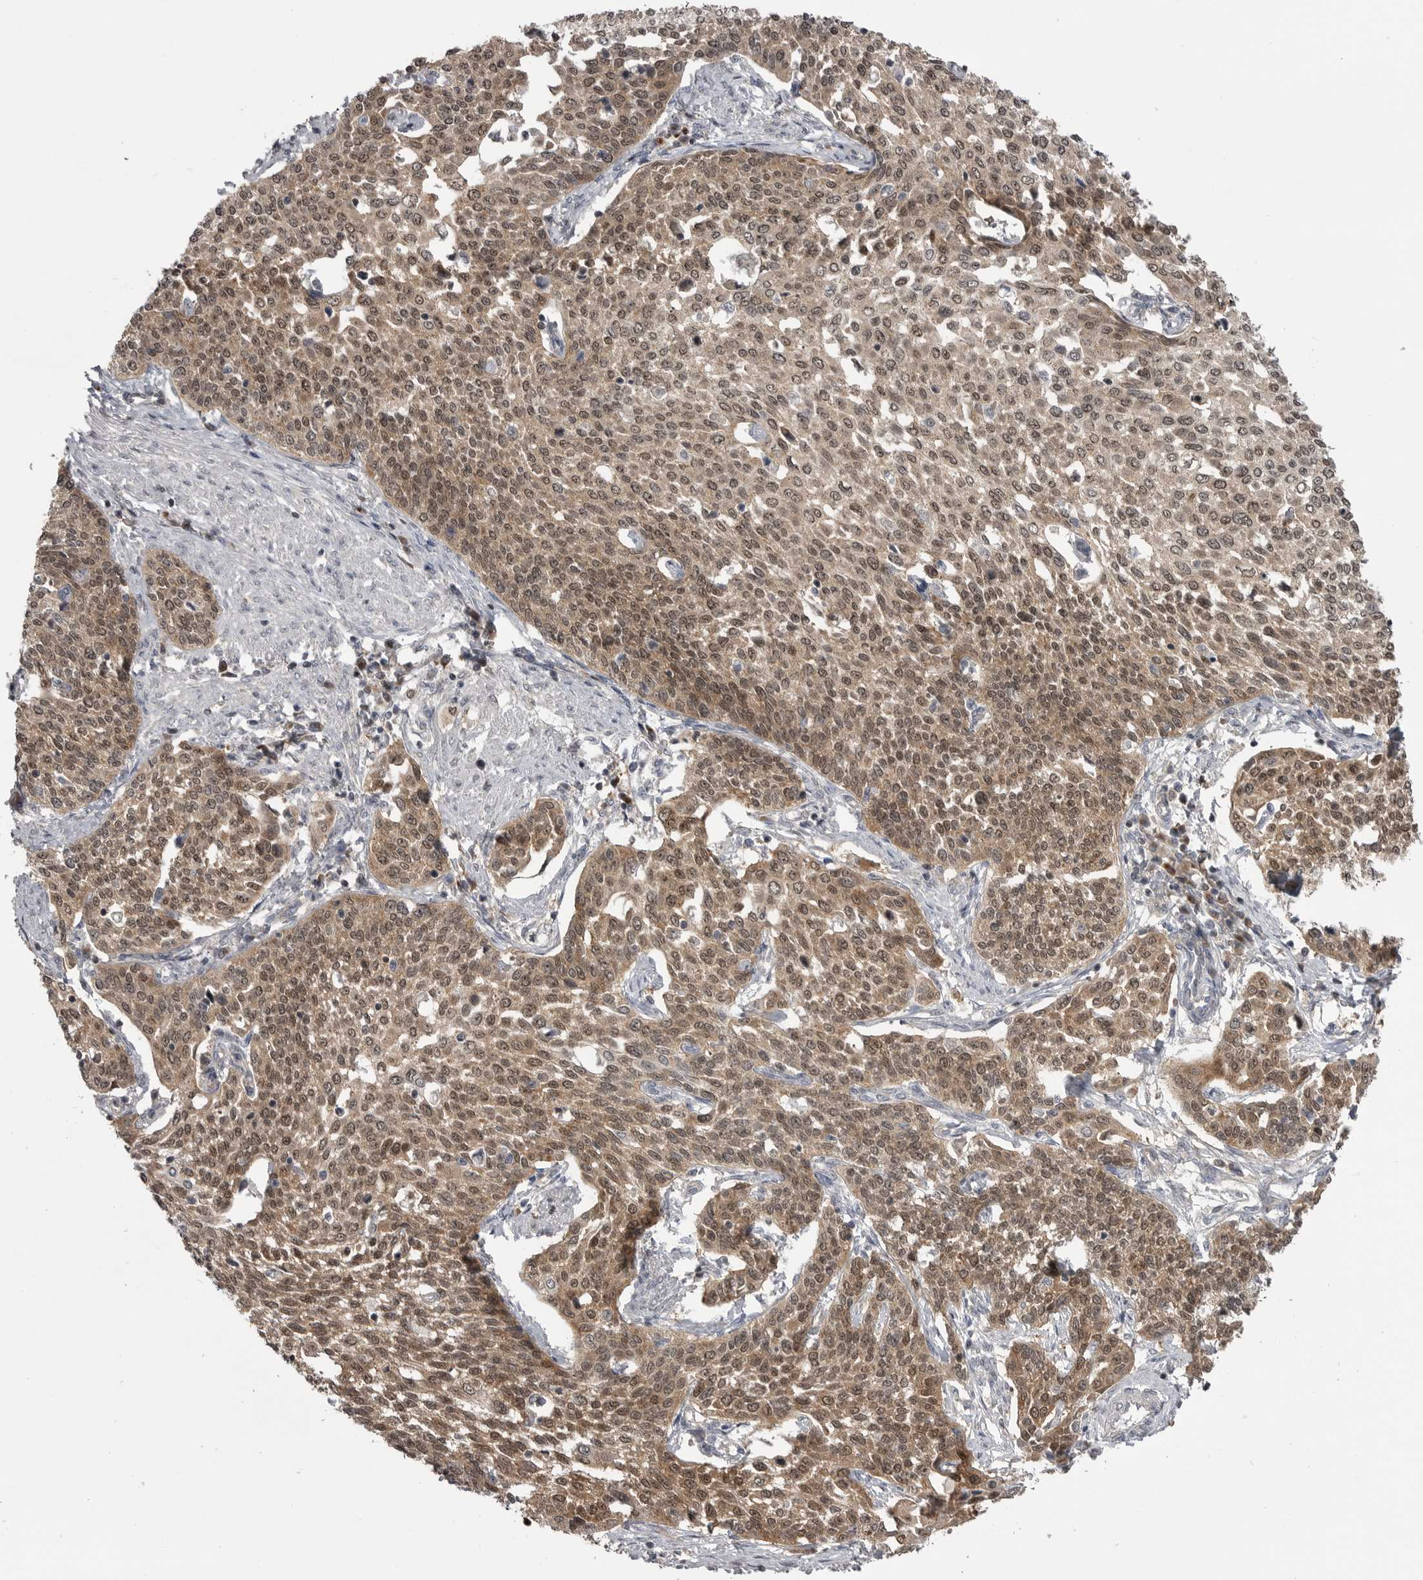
{"staining": {"intensity": "moderate", "quantity": ">75%", "location": "cytoplasmic/membranous,nuclear"}, "tissue": "cervical cancer", "cell_type": "Tumor cells", "image_type": "cancer", "snomed": [{"axis": "morphology", "description": "Squamous cell carcinoma, NOS"}, {"axis": "topography", "description": "Cervix"}], "caption": "Cervical cancer (squamous cell carcinoma) stained with immunohistochemistry exhibits moderate cytoplasmic/membranous and nuclear expression in approximately >75% of tumor cells. The staining is performed using DAB (3,3'-diaminobenzidine) brown chromogen to label protein expression. The nuclei are counter-stained blue using hematoxylin.", "gene": "MAPK13", "patient": {"sex": "female", "age": 34}}